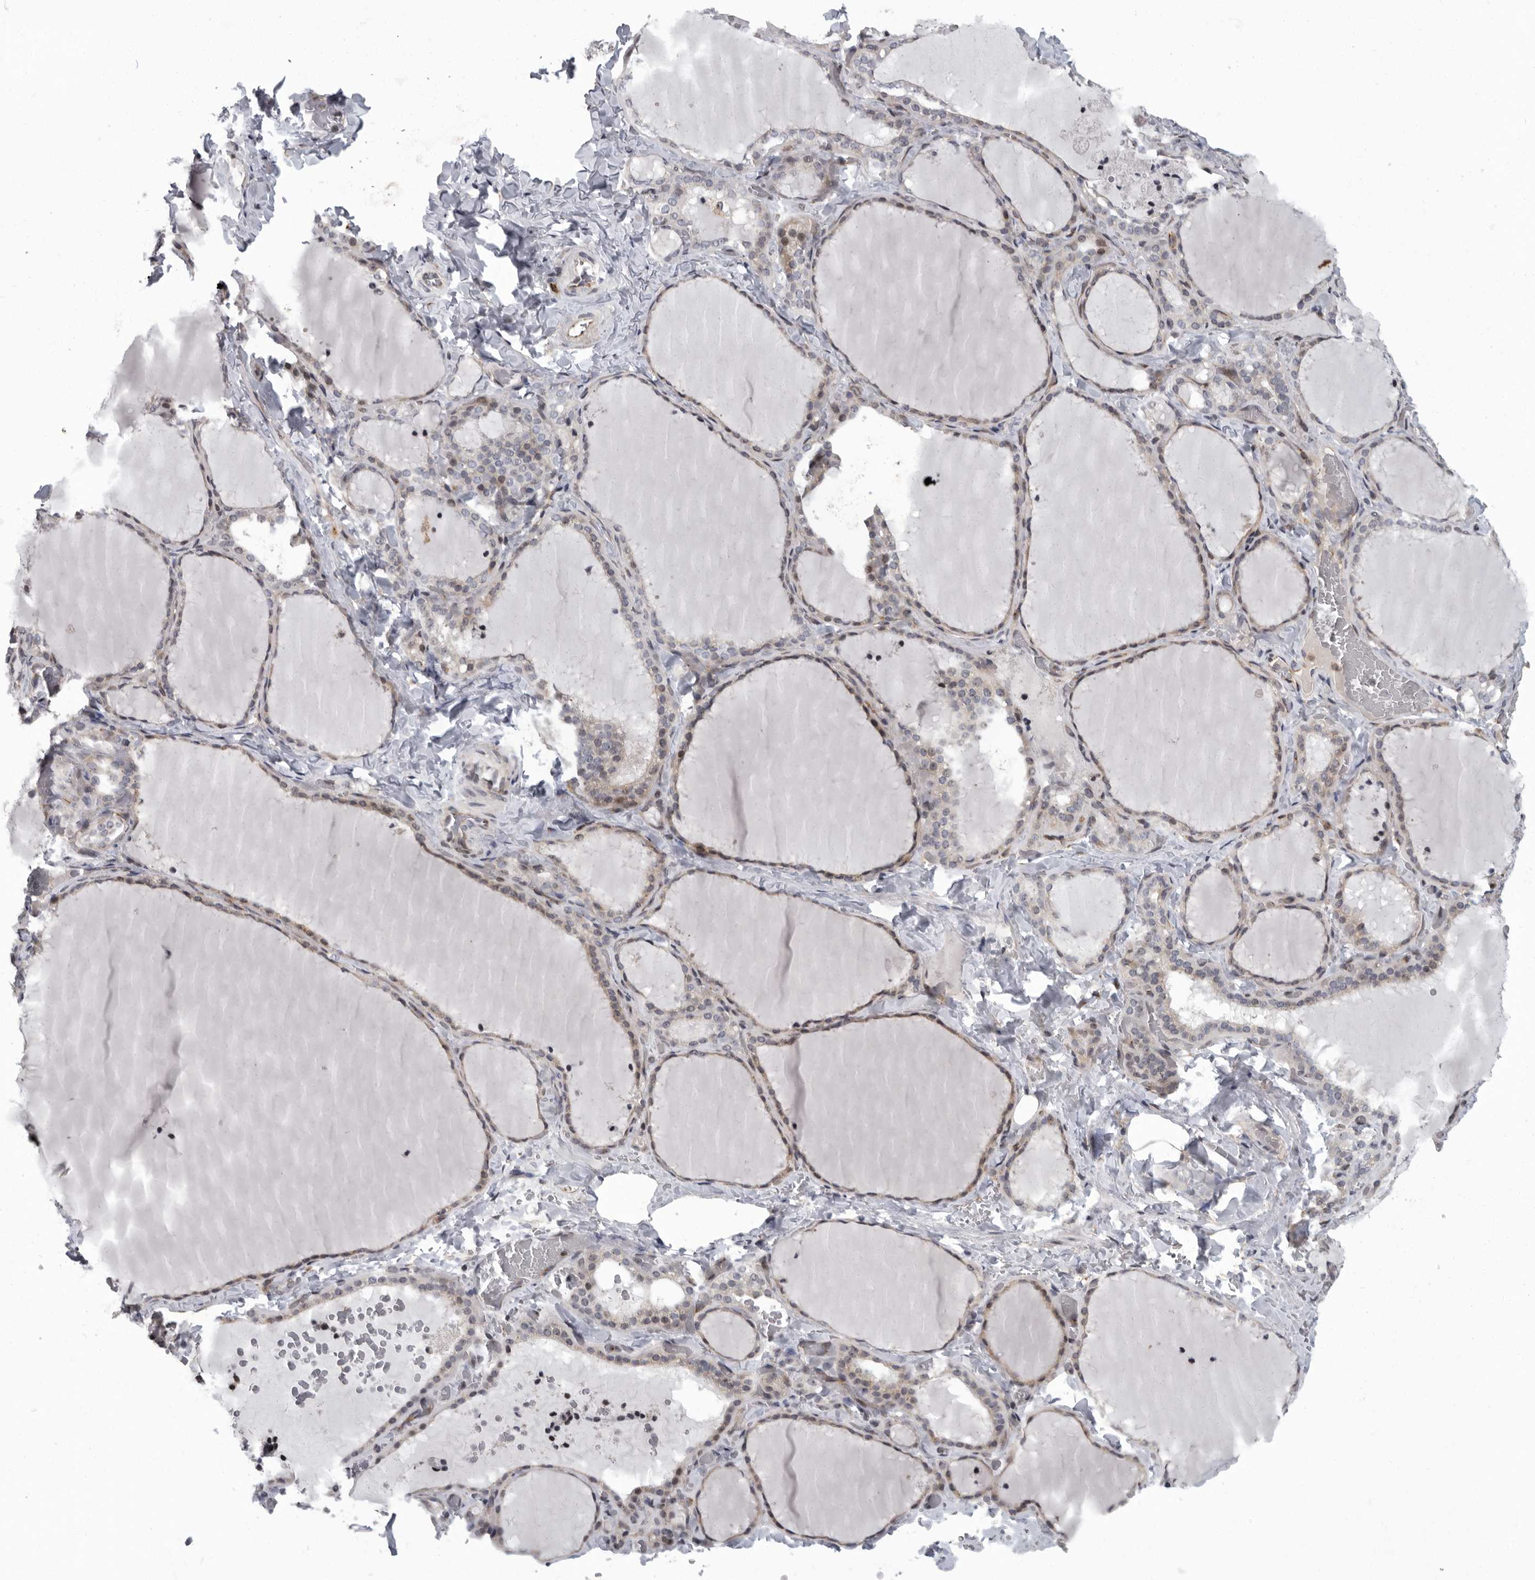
{"staining": {"intensity": "weak", "quantity": "25%-75%", "location": "cytoplasmic/membranous"}, "tissue": "thyroid gland", "cell_type": "Glandular cells", "image_type": "normal", "snomed": [{"axis": "morphology", "description": "Normal tissue, NOS"}, {"axis": "topography", "description": "Thyroid gland"}], "caption": "Immunohistochemical staining of benign thyroid gland shows weak cytoplasmic/membranous protein expression in approximately 25%-75% of glandular cells. Nuclei are stained in blue.", "gene": "PDCD11", "patient": {"sex": "female", "age": 22}}